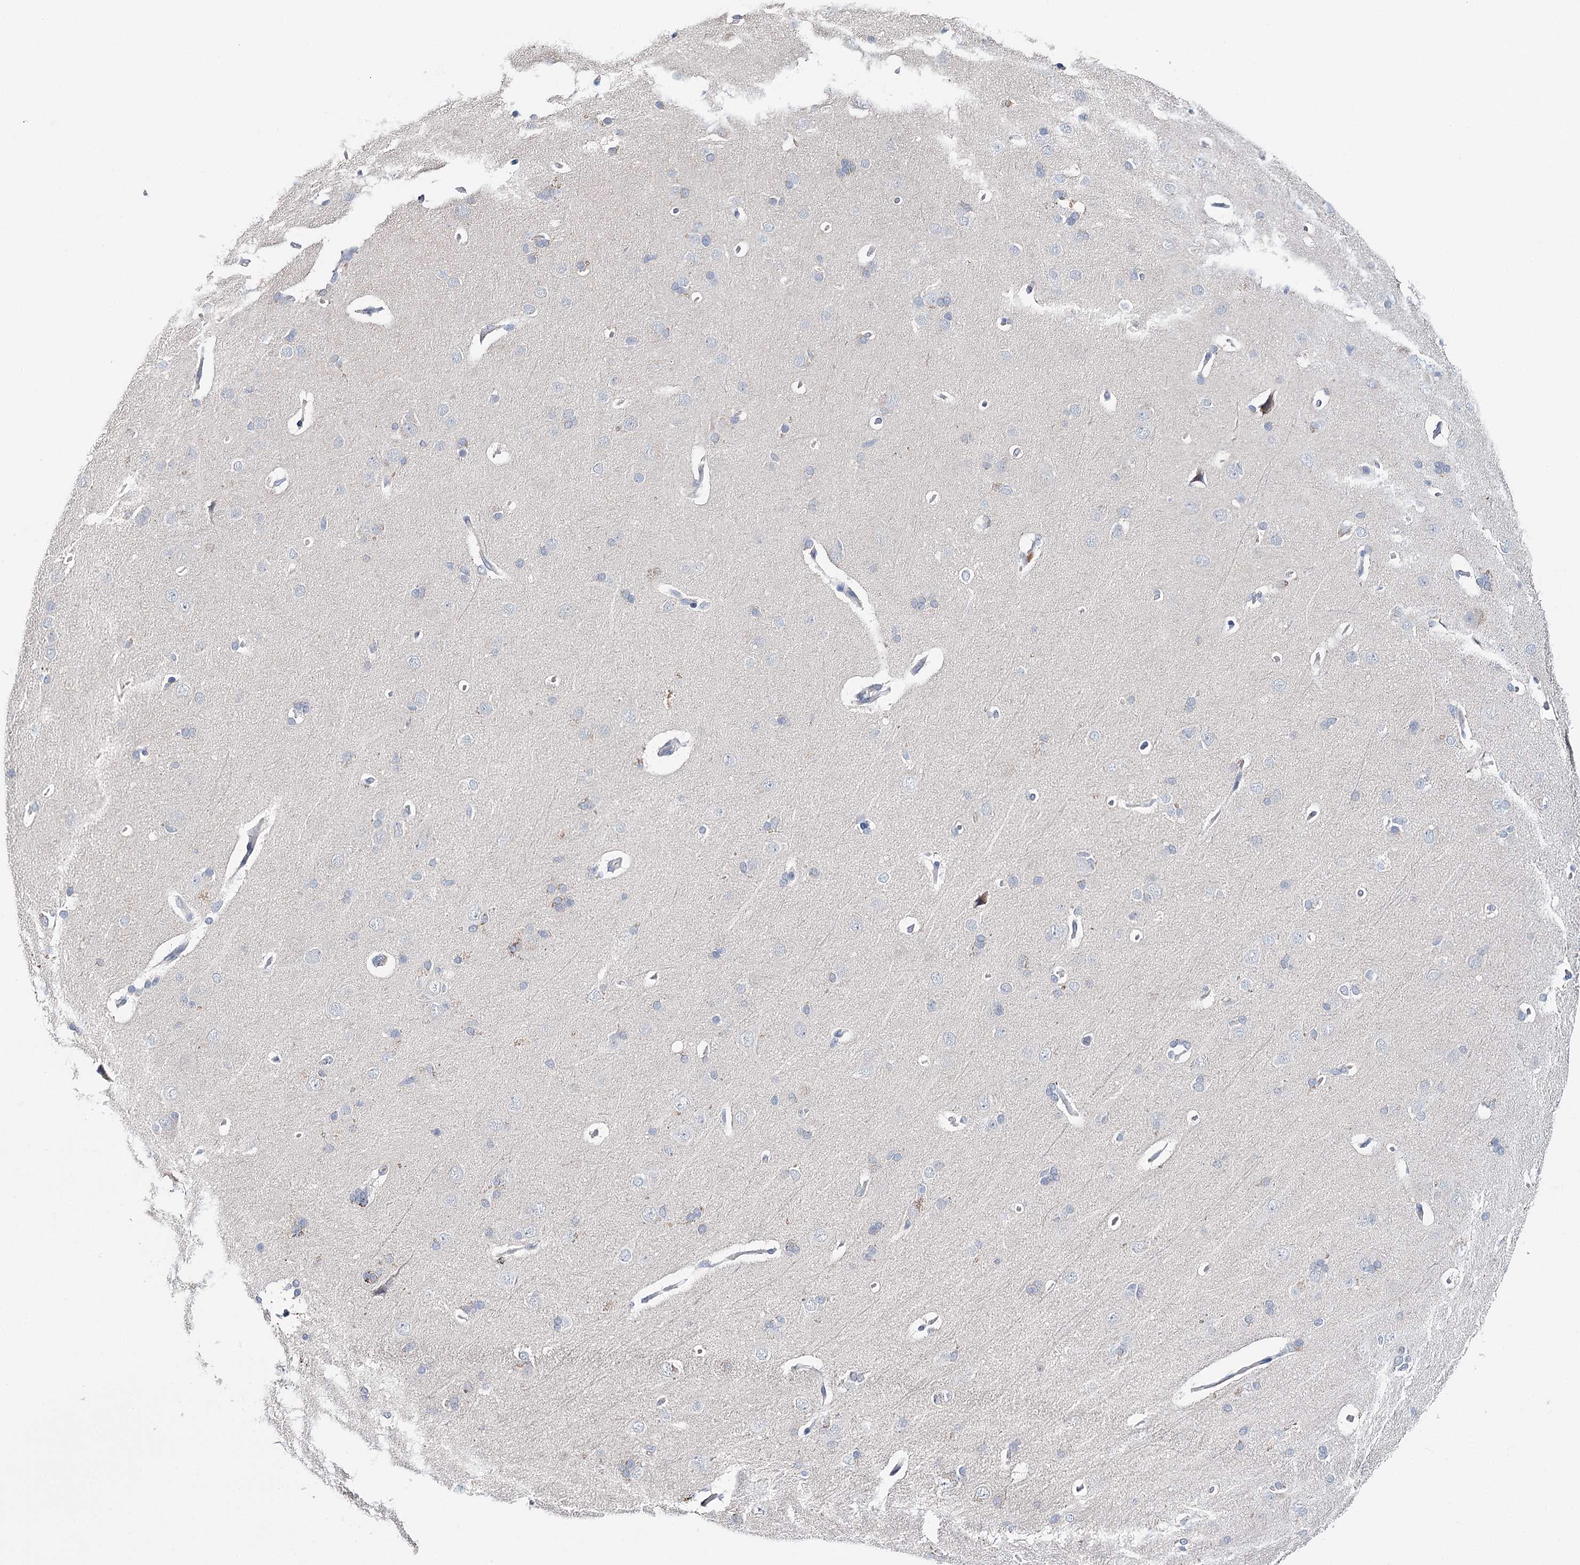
{"staining": {"intensity": "negative", "quantity": "none", "location": "none"}, "tissue": "cerebral cortex", "cell_type": "Endothelial cells", "image_type": "normal", "snomed": [{"axis": "morphology", "description": "Normal tissue, NOS"}, {"axis": "topography", "description": "Cerebral cortex"}], "caption": "IHC of unremarkable cerebral cortex displays no expression in endothelial cells.", "gene": "DAPK1", "patient": {"sex": "male", "age": 62}}